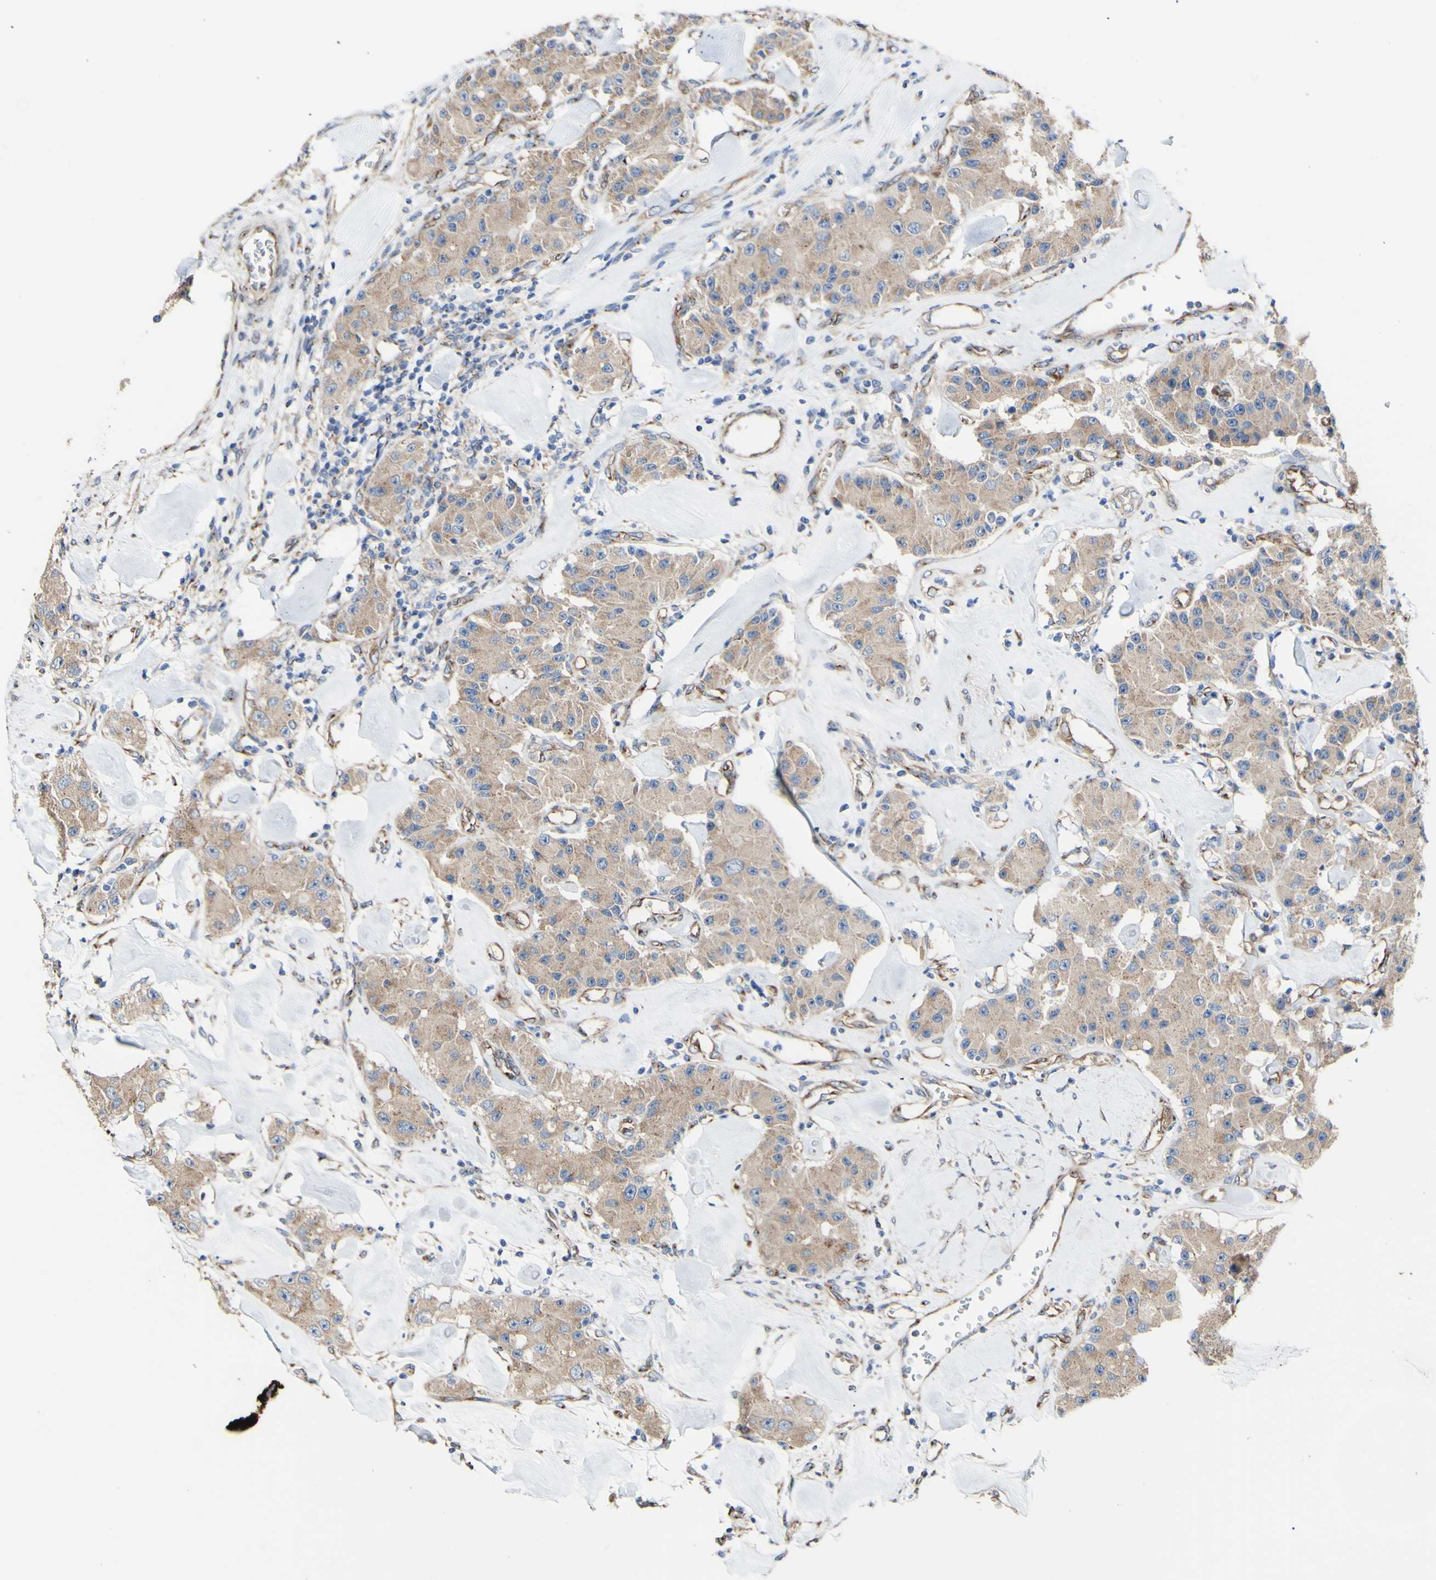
{"staining": {"intensity": "moderate", "quantity": ">75%", "location": "cytoplasmic/membranous"}, "tissue": "carcinoid", "cell_type": "Tumor cells", "image_type": "cancer", "snomed": [{"axis": "morphology", "description": "Carcinoid, malignant, NOS"}, {"axis": "topography", "description": "Pancreas"}], "caption": "Immunohistochemical staining of carcinoid (malignant) shows medium levels of moderate cytoplasmic/membranous protein positivity in approximately >75% of tumor cells.", "gene": "LRIG3", "patient": {"sex": "male", "age": 41}}